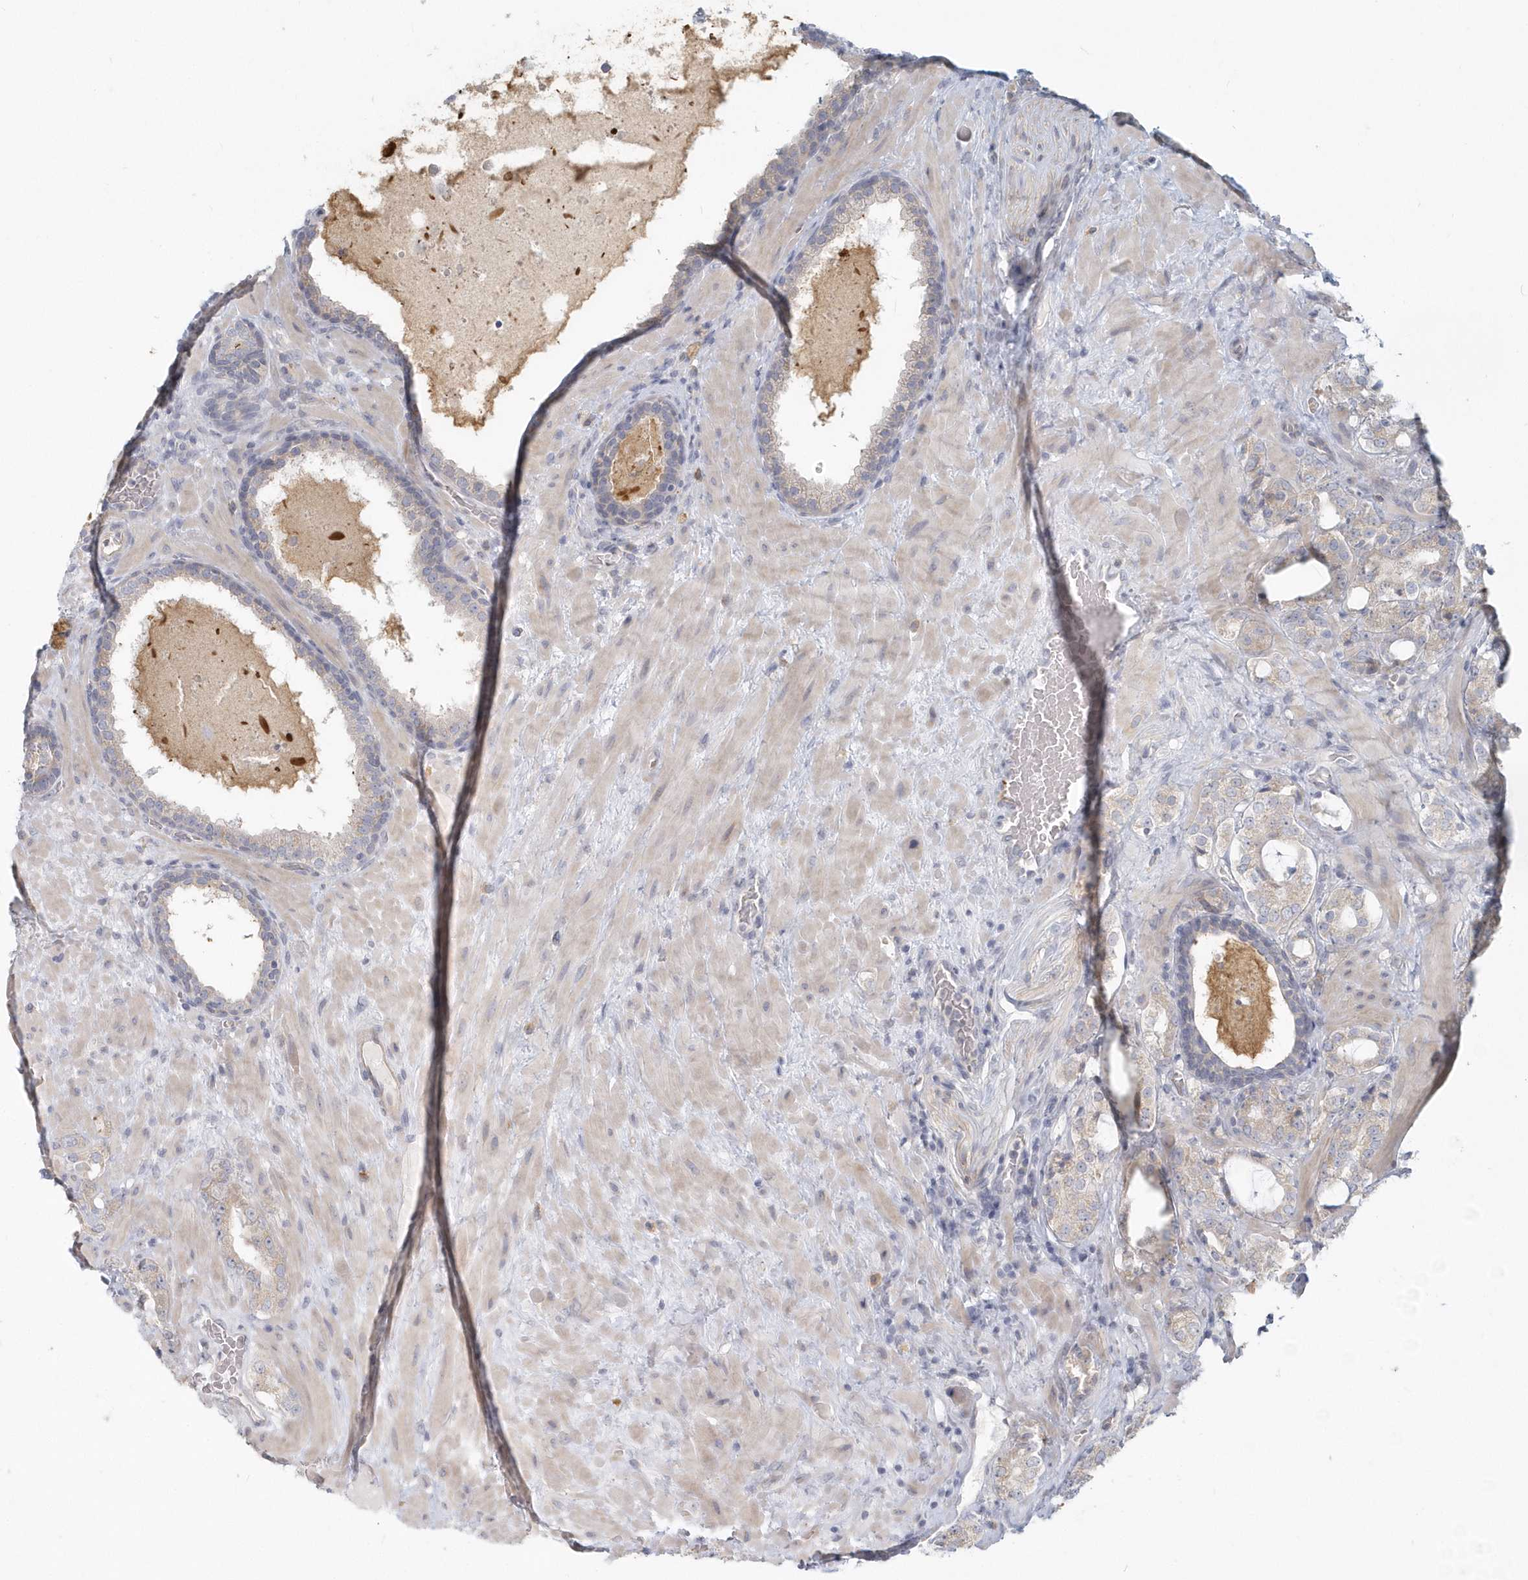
{"staining": {"intensity": "weak", "quantity": "<25%", "location": "cytoplasmic/membranous"}, "tissue": "prostate cancer", "cell_type": "Tumor cells", "image_type": "cancer", "snomed": [{"axis": "morphology", "description": "Adenocarcinoma, High grade"}, {"axis": "topography", "description": "Prostate"}], "caption": "Tumor cells are negative for brown protein staining in prostate cancer.", "gene": "NAPB", "patient": {"sex": "male", "age": 64}}